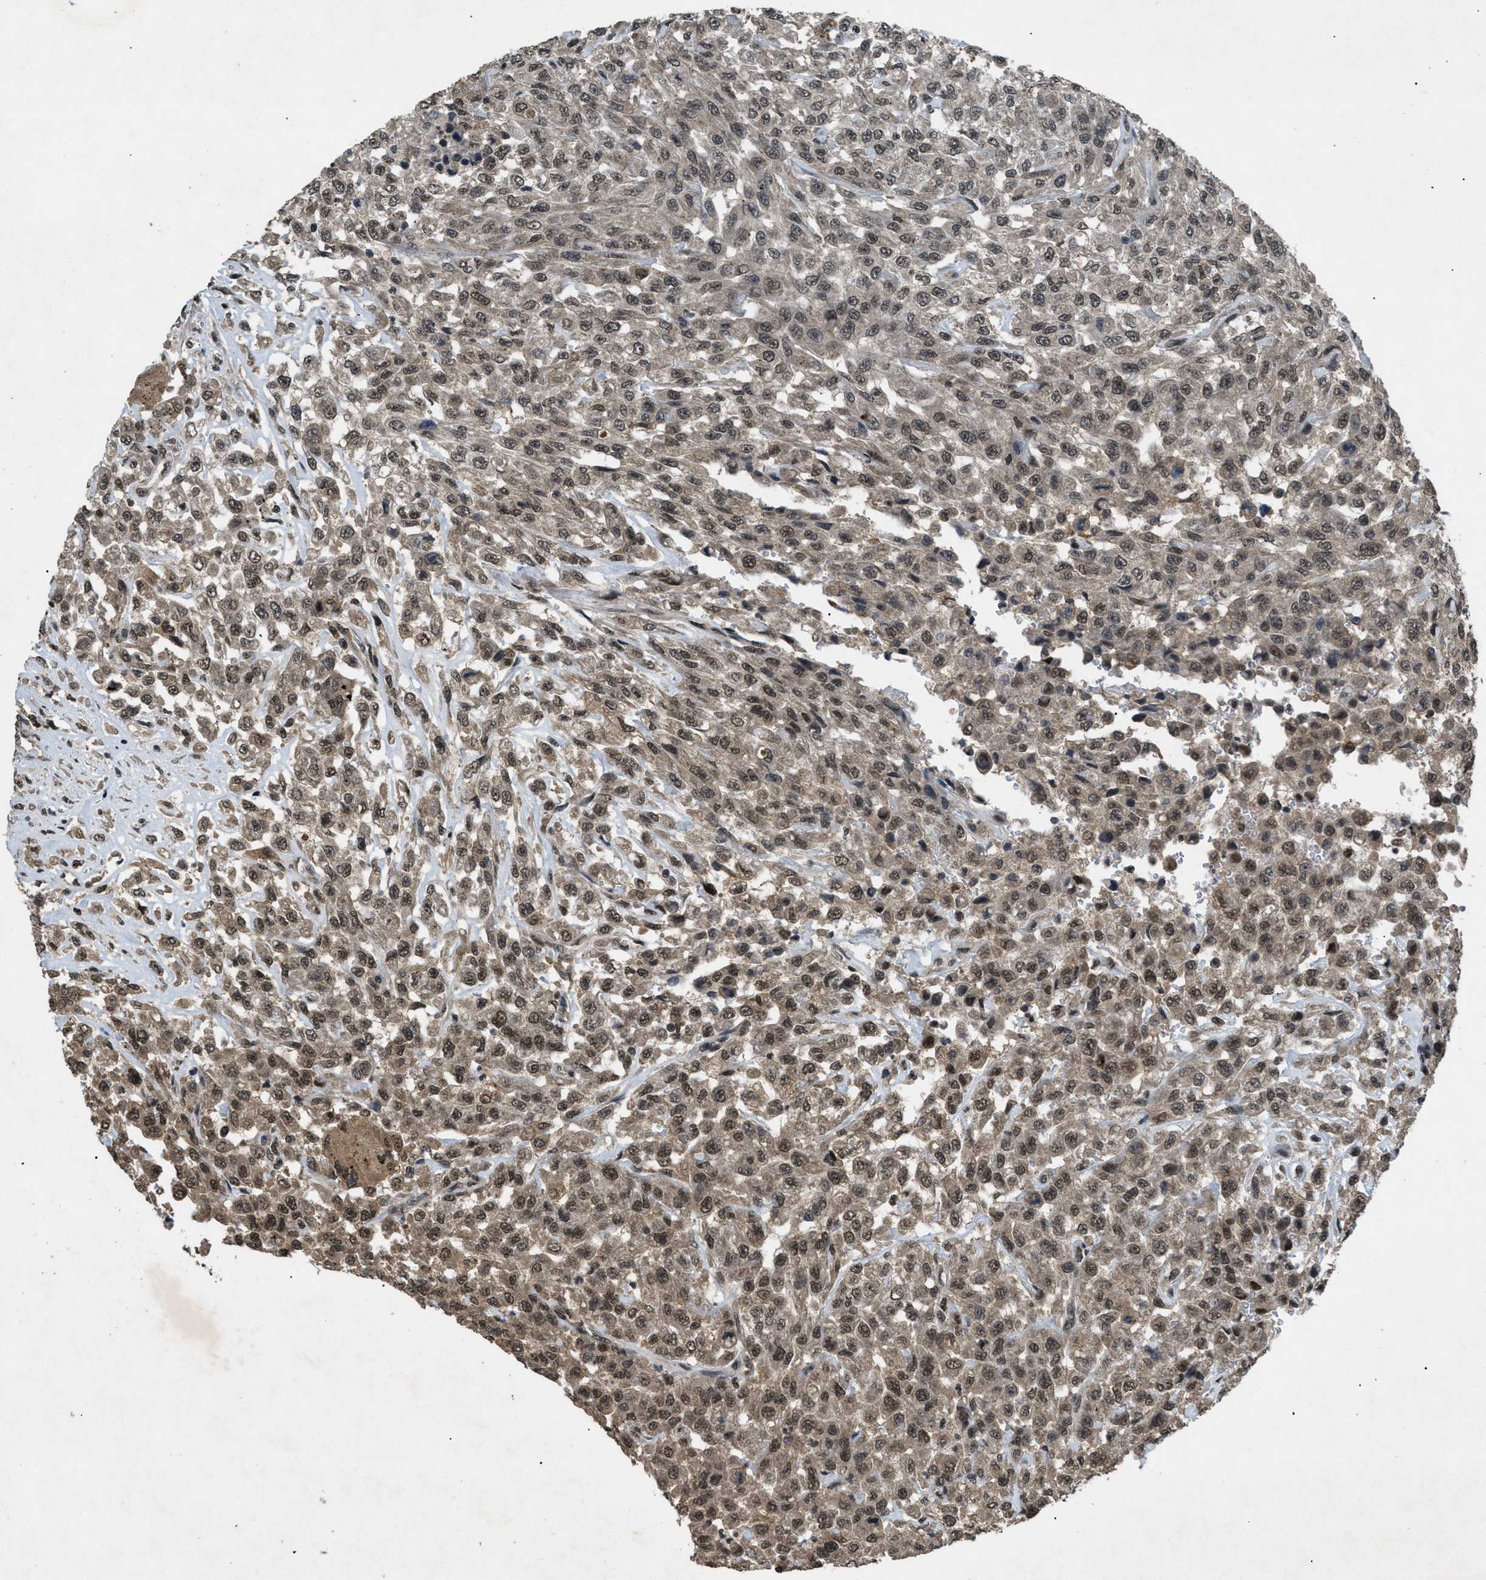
{"staining": {"intensity": "moderate", "quantity": ">75%", "location": "nuclear"}, "tissue": "urothelial cancer", "cell_type": "Tumor cells", "image_type": "cancer", "snomed": [{"axis": "morphology", "description": "Urothelial carcinoma, High grade"}, {"axis": "topography", "description": "Urinary bladder"}], "caption": "Urothelial cancer tissue reveals moderate nuclear staining in approximately >75% of tumor cells, visualized by immunohistochemistry. (DAB IHC, brown staining for protein, blue staining for nuclei).", "gene": "RBM5", "patient": {"sex": "male", "age": 46}}